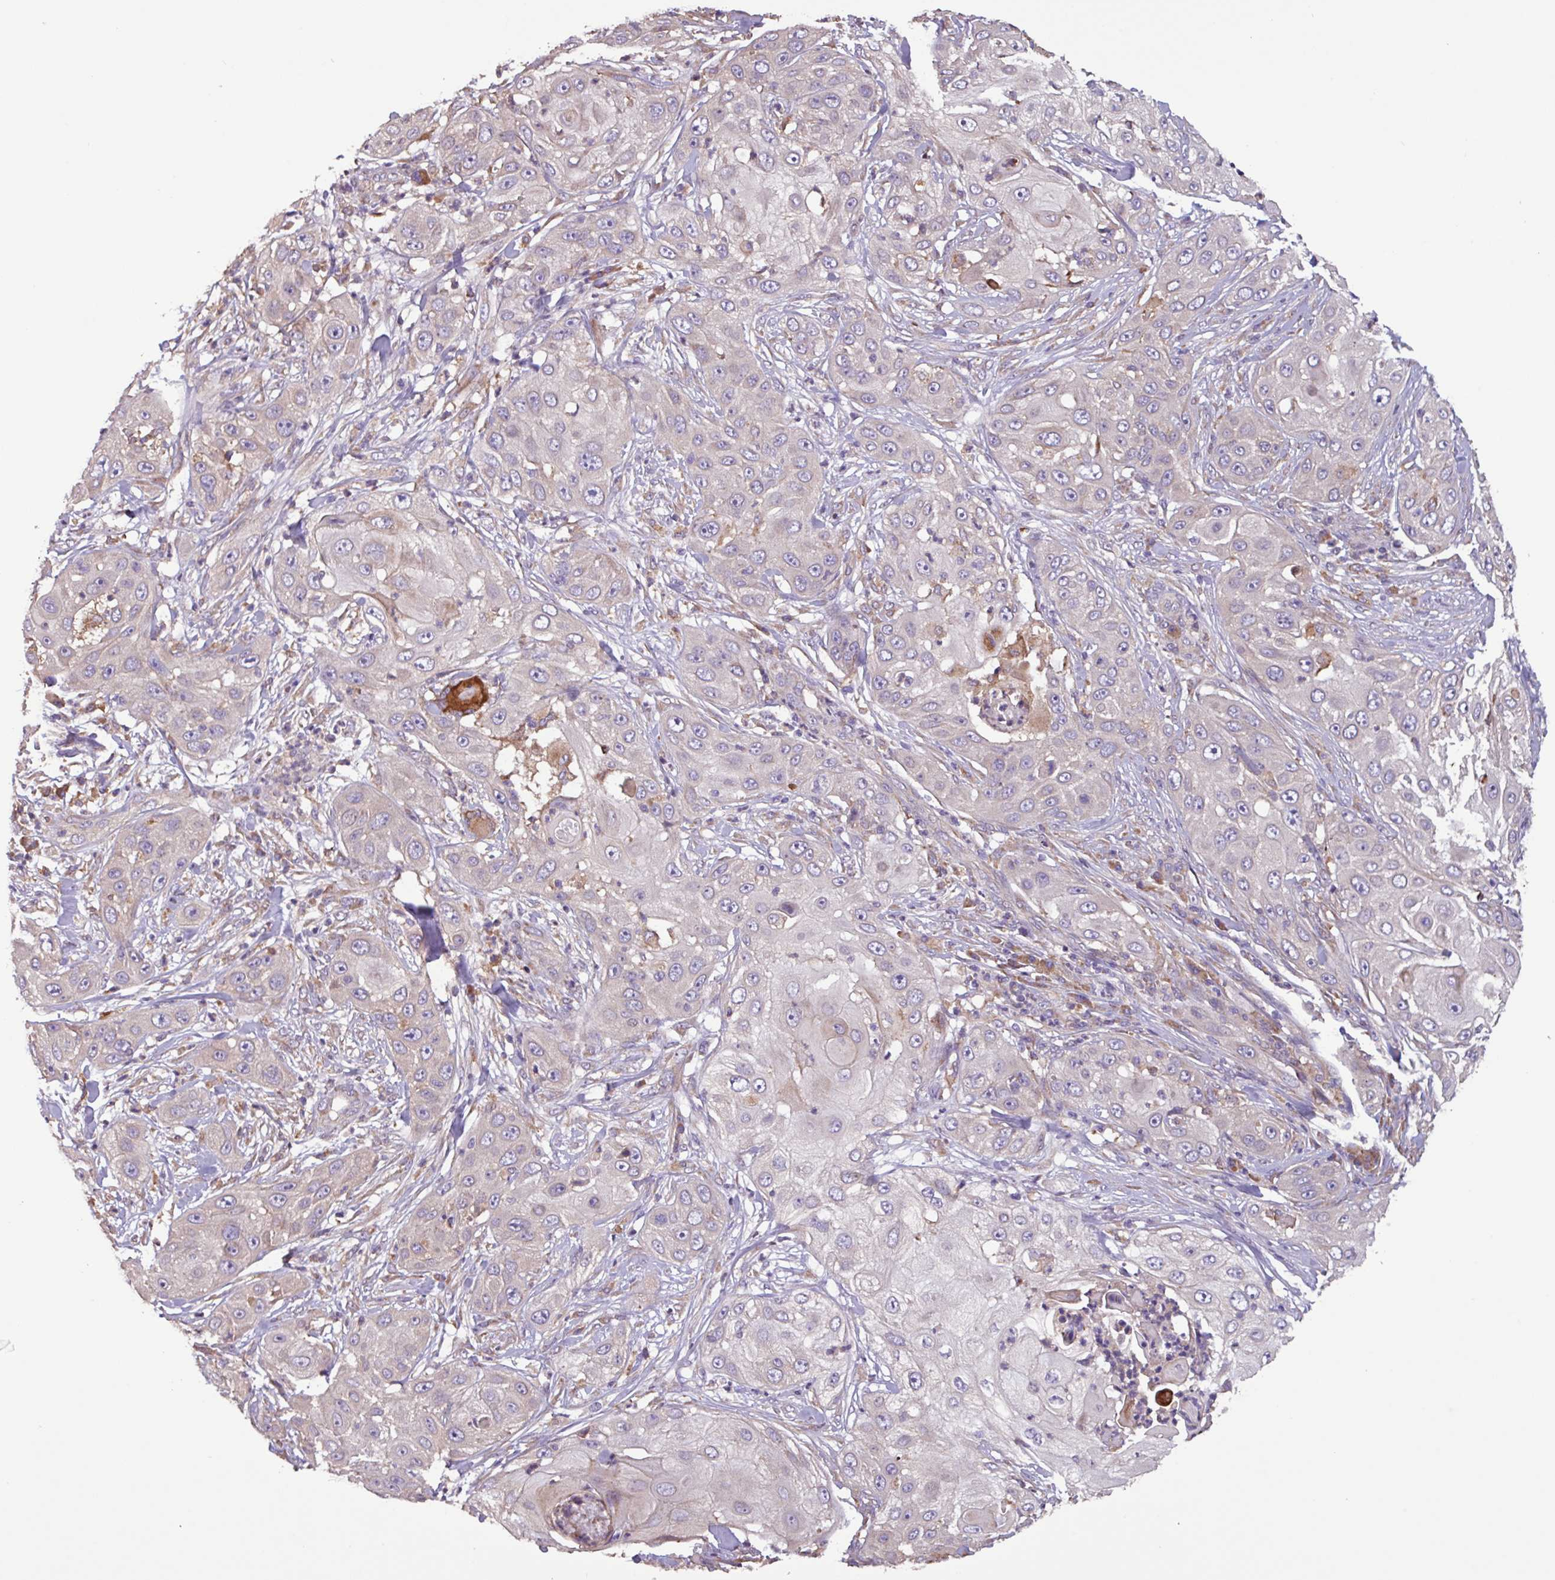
{"staining": {"intensity": "weak", "quantity": "<25%", "location": "cytoplasmic/membranous"}, "tissue": "skin cancer", "cell_type": "Tumor cells", "image_type": "cancer", "snomed": [{"axis": "morphology", "description": "Squamous cell carcinoma, NOS"}, {"axis": "topography", "description": "Skin"}], "caption": "IHC histopathology image of neoplastic tissue: human skin squamous cell carcinoma stained with DAB (3,3'-diaminobenzidine) exhibits no significant protein expression in tumor cells.", "gene": "PTPRQ", "patient": {"sex": "female", "age": 44}}